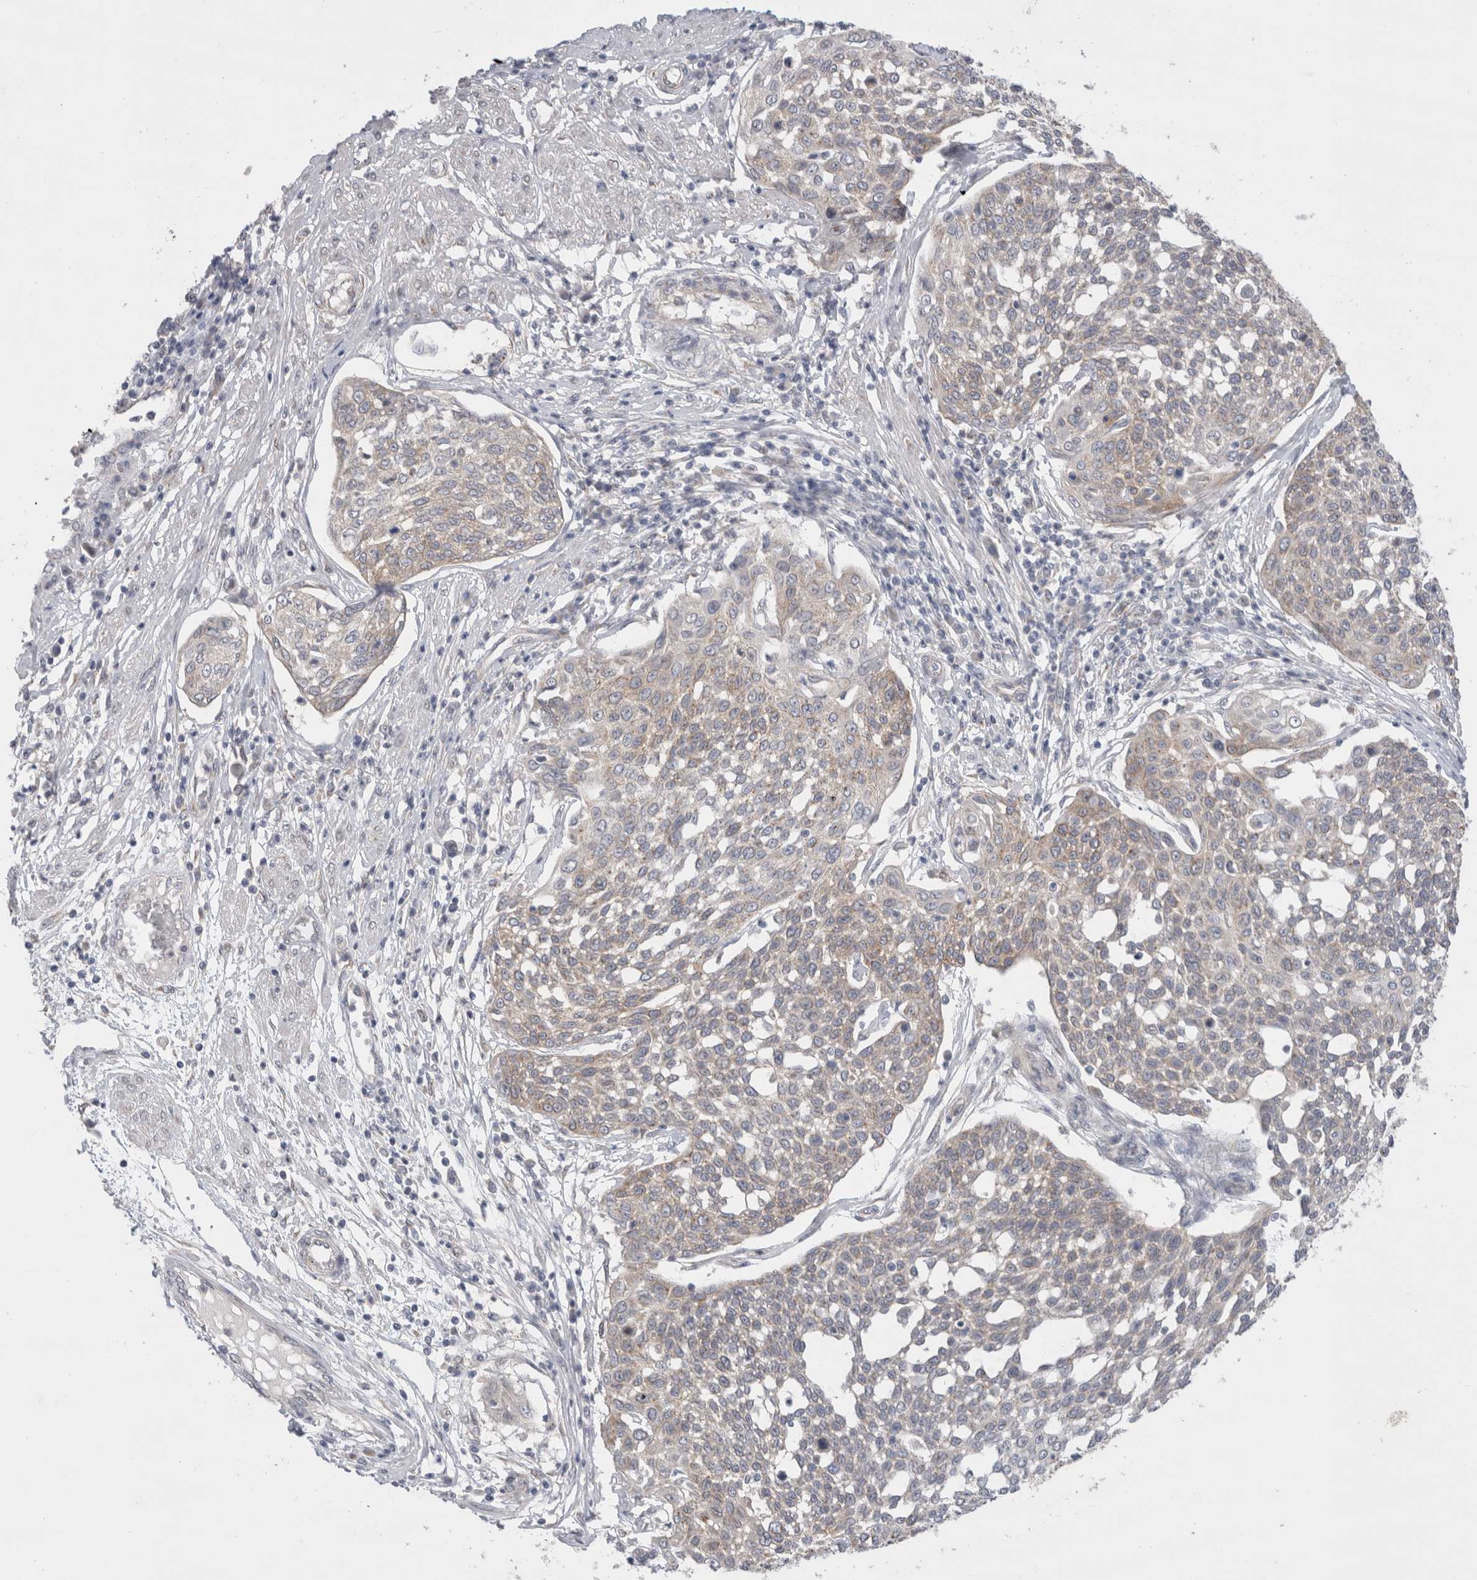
{"staining": {"intensity": "weak", "quantity": "<25%", "location": "cytoplasmic/membranous"}, "tissue": "cervical cancer", "cell_type": "Tumor cells", "image_type": "cancer", "snomed": [{"axis": "morphology", "description": "Squamous cell carcinoma, NOS"}, {"axis": "topography", "description": "Cervix"}], "caption": "Immunohistochemical staining of human cervical squamous cell carcinoma shows no significant expression in tumor cells.", "gene": "BICD2", "patient": {"sex": "female", "age": 34}}